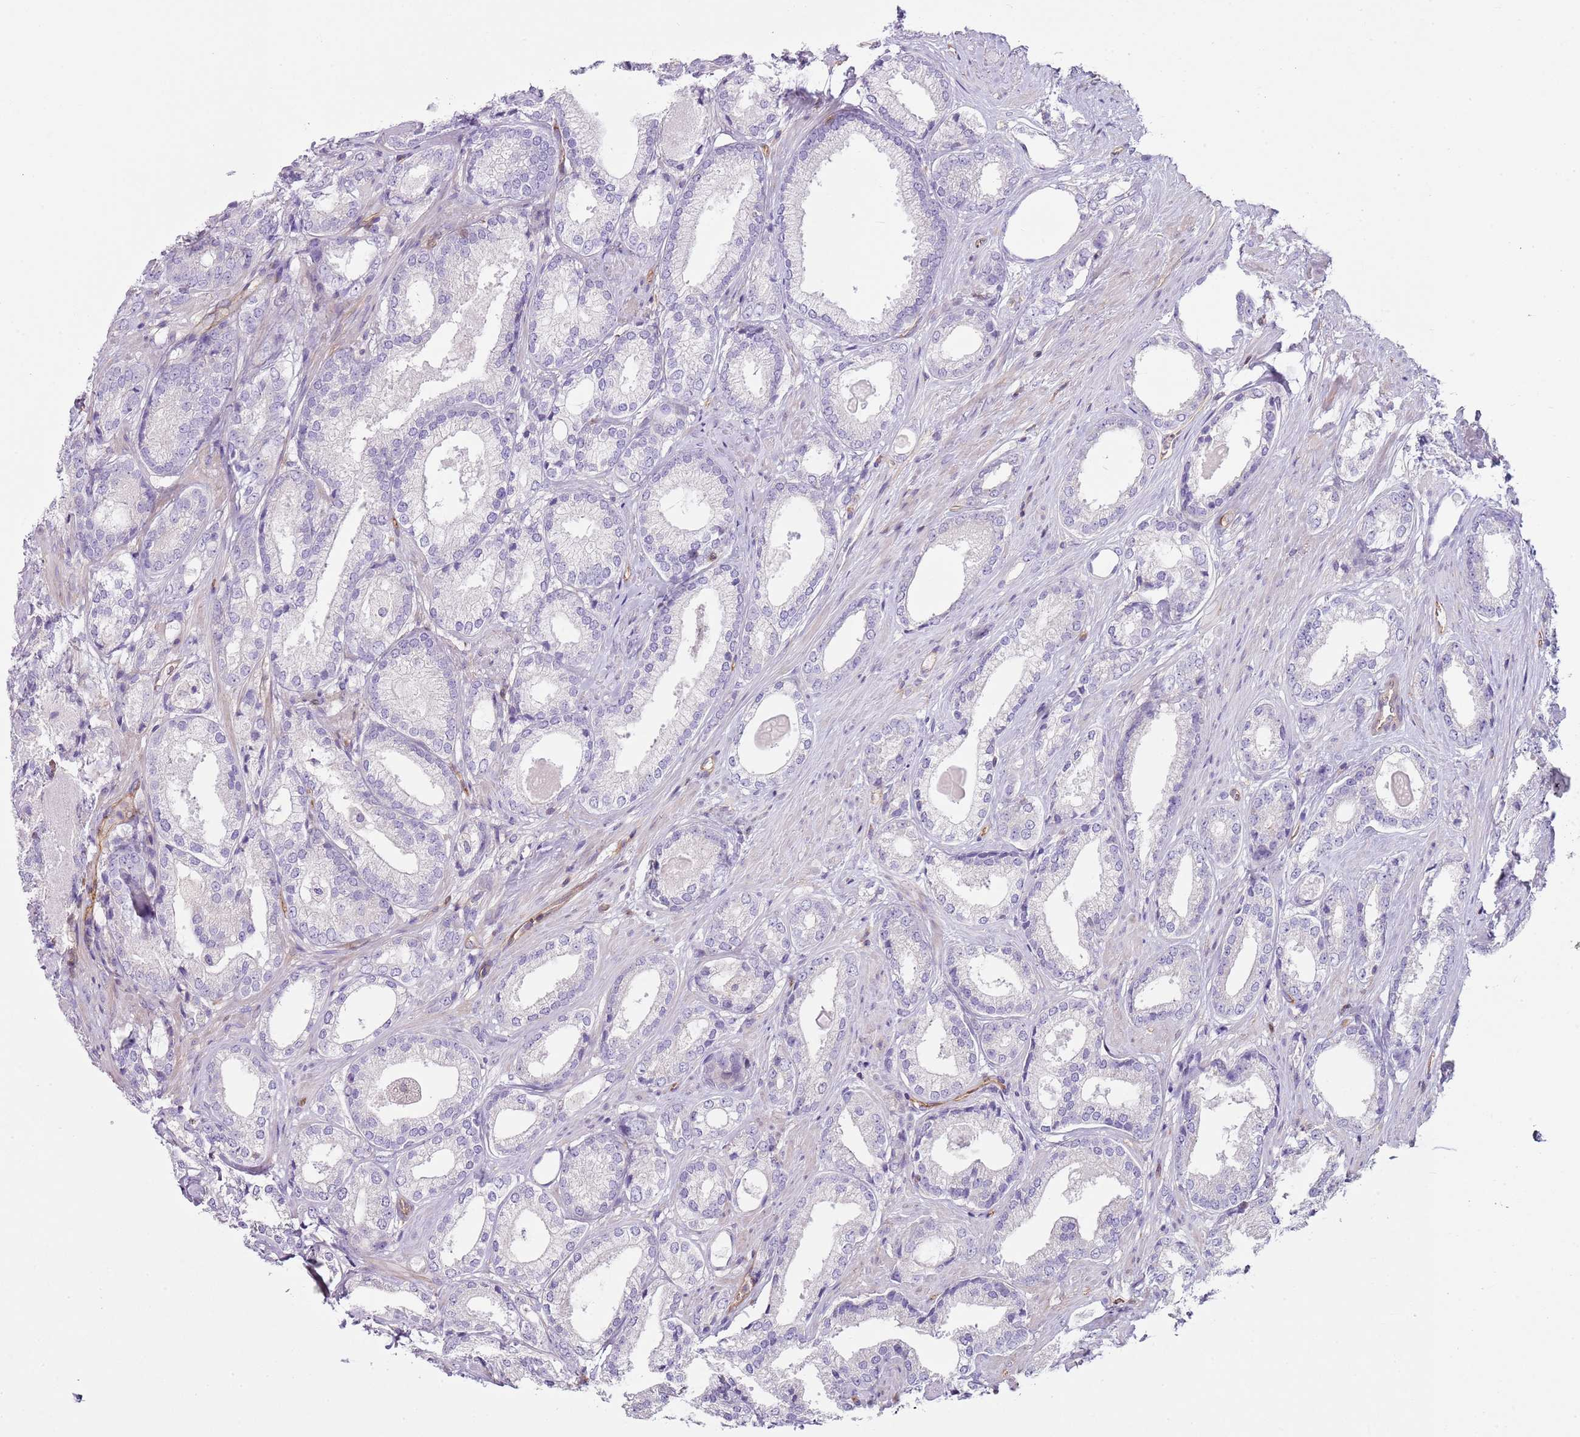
{"staining": {"intensity": "negative", "quantity": "none", "location": "none"}, "tissue": "prostate cancer", "cell_type": "Tumor cells", "image_type": "cancer", "snomed": [{"axis": "morphology", "description": "Adenocarcinoma, Low grade"}, {"axis": "topography", "description": "Prostate"}], "caption": "Tumor cells show no significant protein staining in prostate low-grade adenocarcinoma. (DAB (3,3'-diaminobenzidine) immunohistochemistry (IHC), high magnification).", "gene": "GNAI3", "patient": {"sex": "male", "age": 68}}